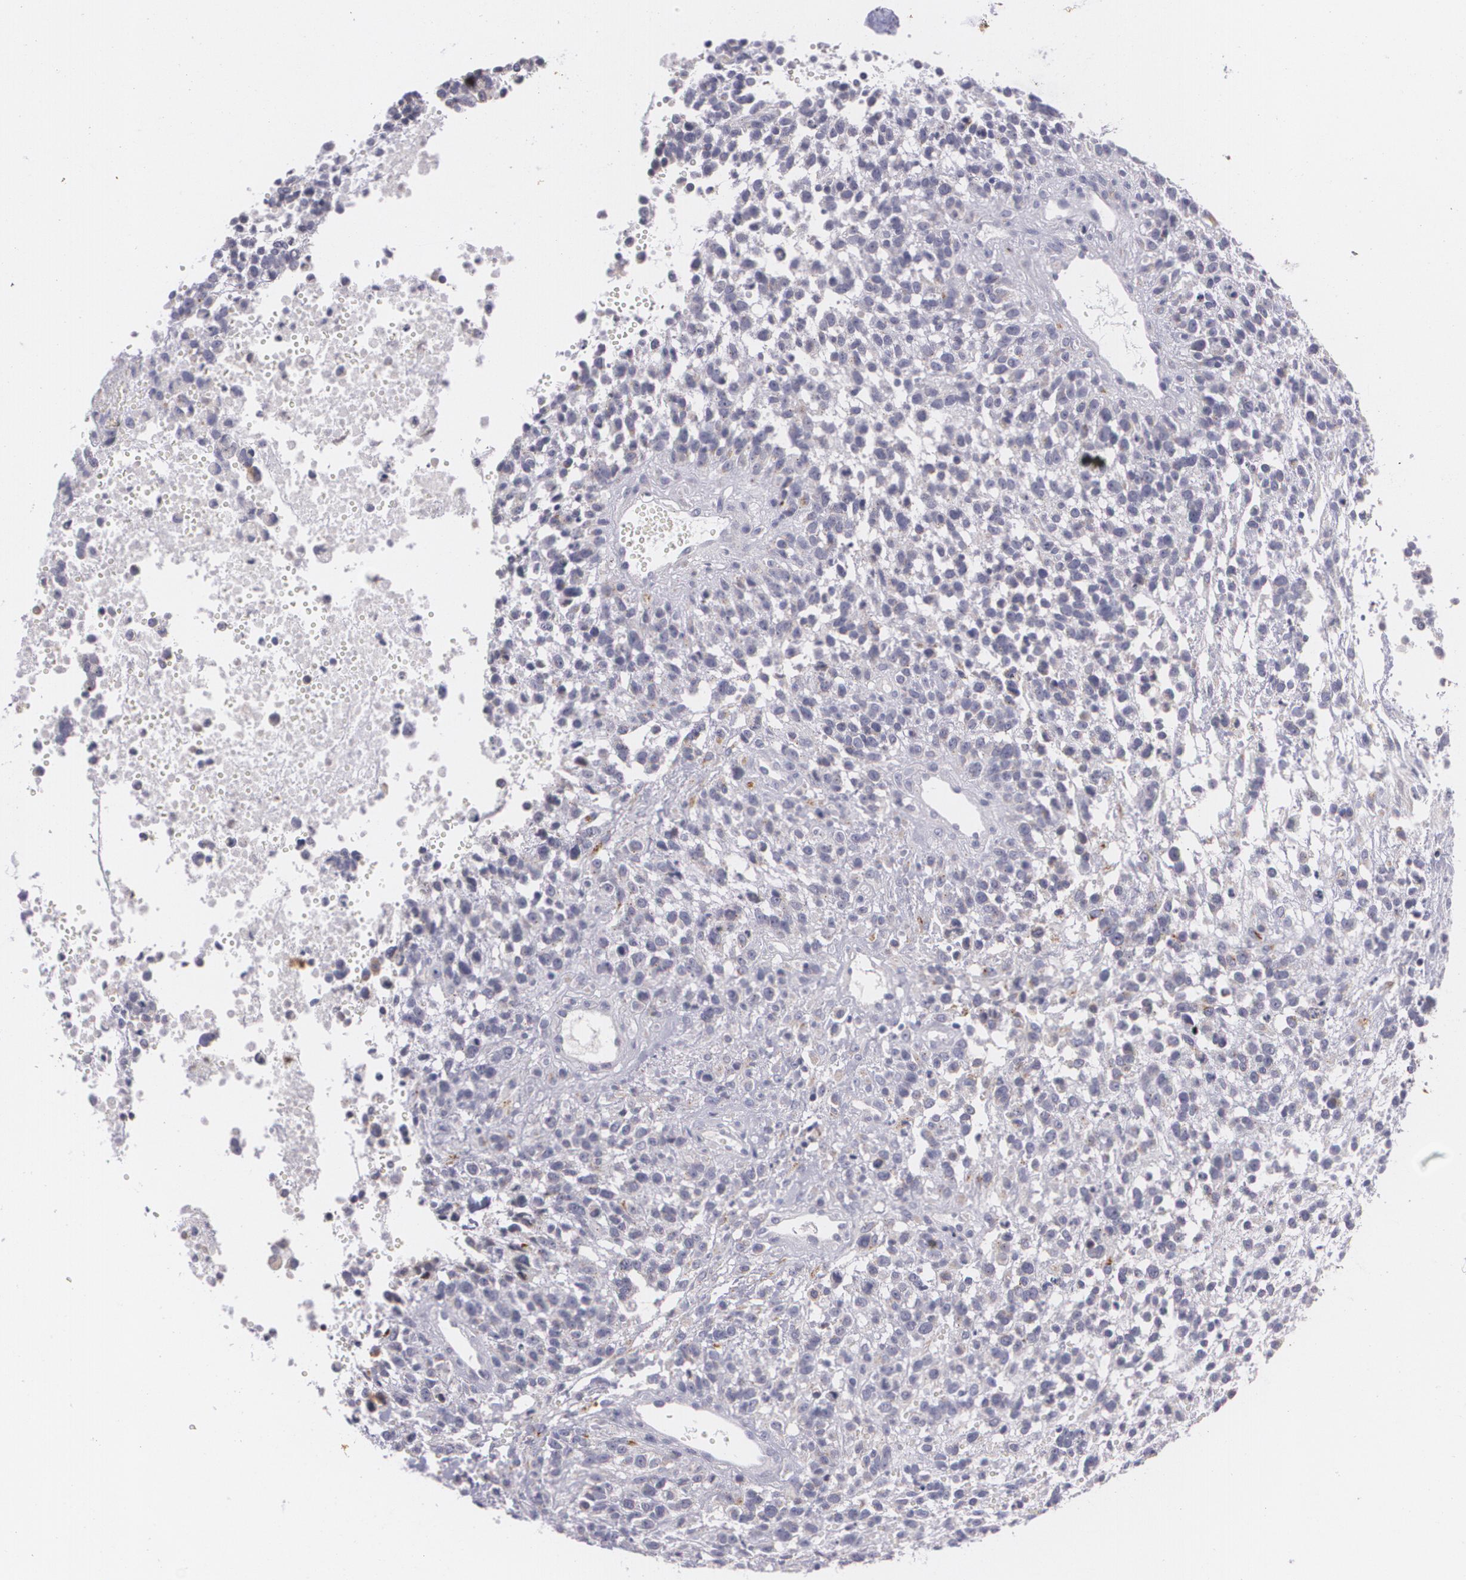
{"staining": {"intensity": "negative", "quantity": "none", "location": "none"}, "tissue": "glioma", "cell_type": "Tumor cells", "image_type": "cancer", "snomed": [{"axis": "morphology", "description": "Glioma, malignant, High grade"}, {"axis": "topography", "description": "Brain"}], "caption": "Immunohistochemical staining of human glioma reveals no significant staining in tumor cells.", "gene": "CILK1", "patient": {"sex": "male", "age": 66}}